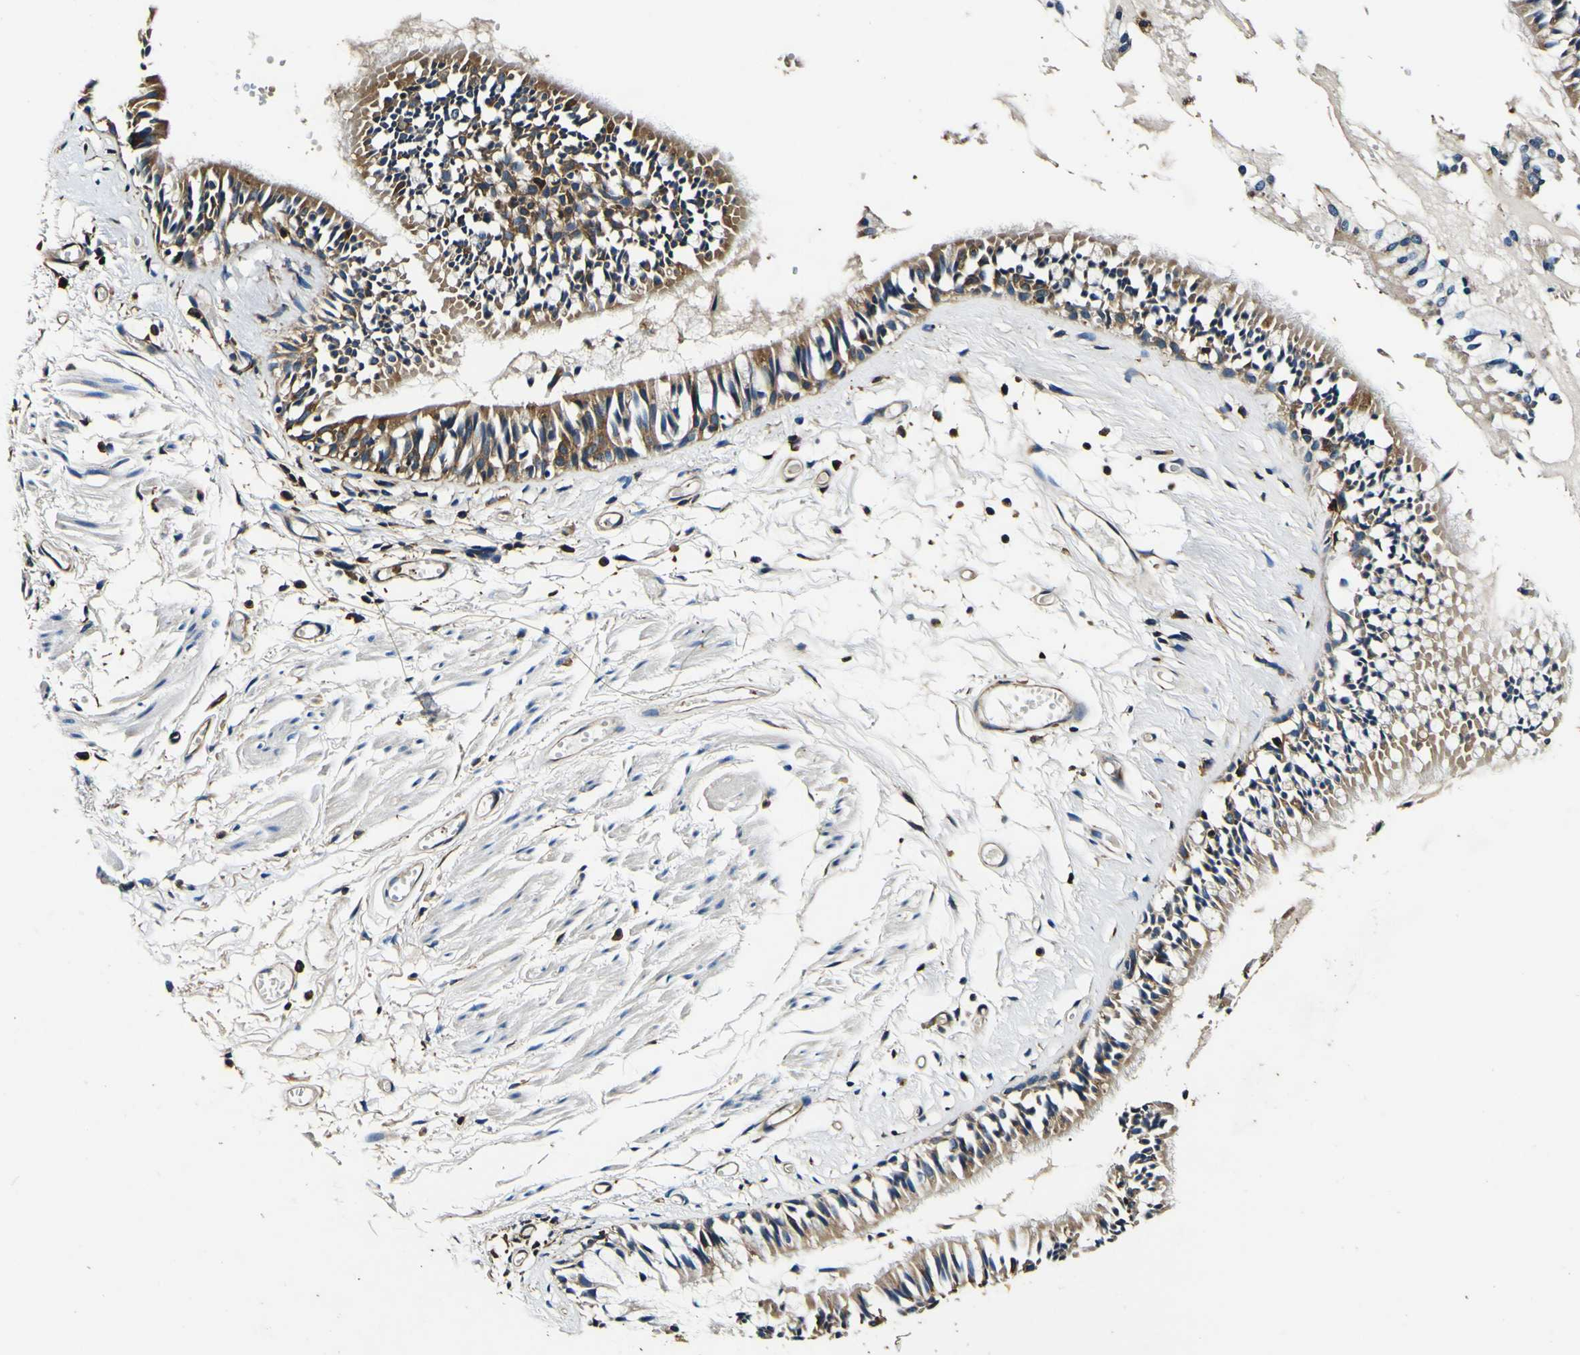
{"staining": {"intensity": "moderate", "quantity": ">75%", "location": "cytoplasmic/membranous"}, "tissue": "bronchus", "cell_type": "Respiratory epithelial cells", "image_type": "normal", "snomed": [{"axis": "morphology", "description": "Normal tissue, NOS"}, {"axis": "morphology", "description": "Inflammation, NOS"}, {"axis": "topography", "description": "Cartilage tissue"}, {"axis": "topography", "description": "Lung"}], "caption": "This is an image of immunohistochemistry (IHC) staining of unremarkable bronchus, which shows moderate expression in the cytoplasmic/membranous of respiratory epithelial cells.", "gene": "RHOT2", "patient": {"sex": "male", "age": 71}}